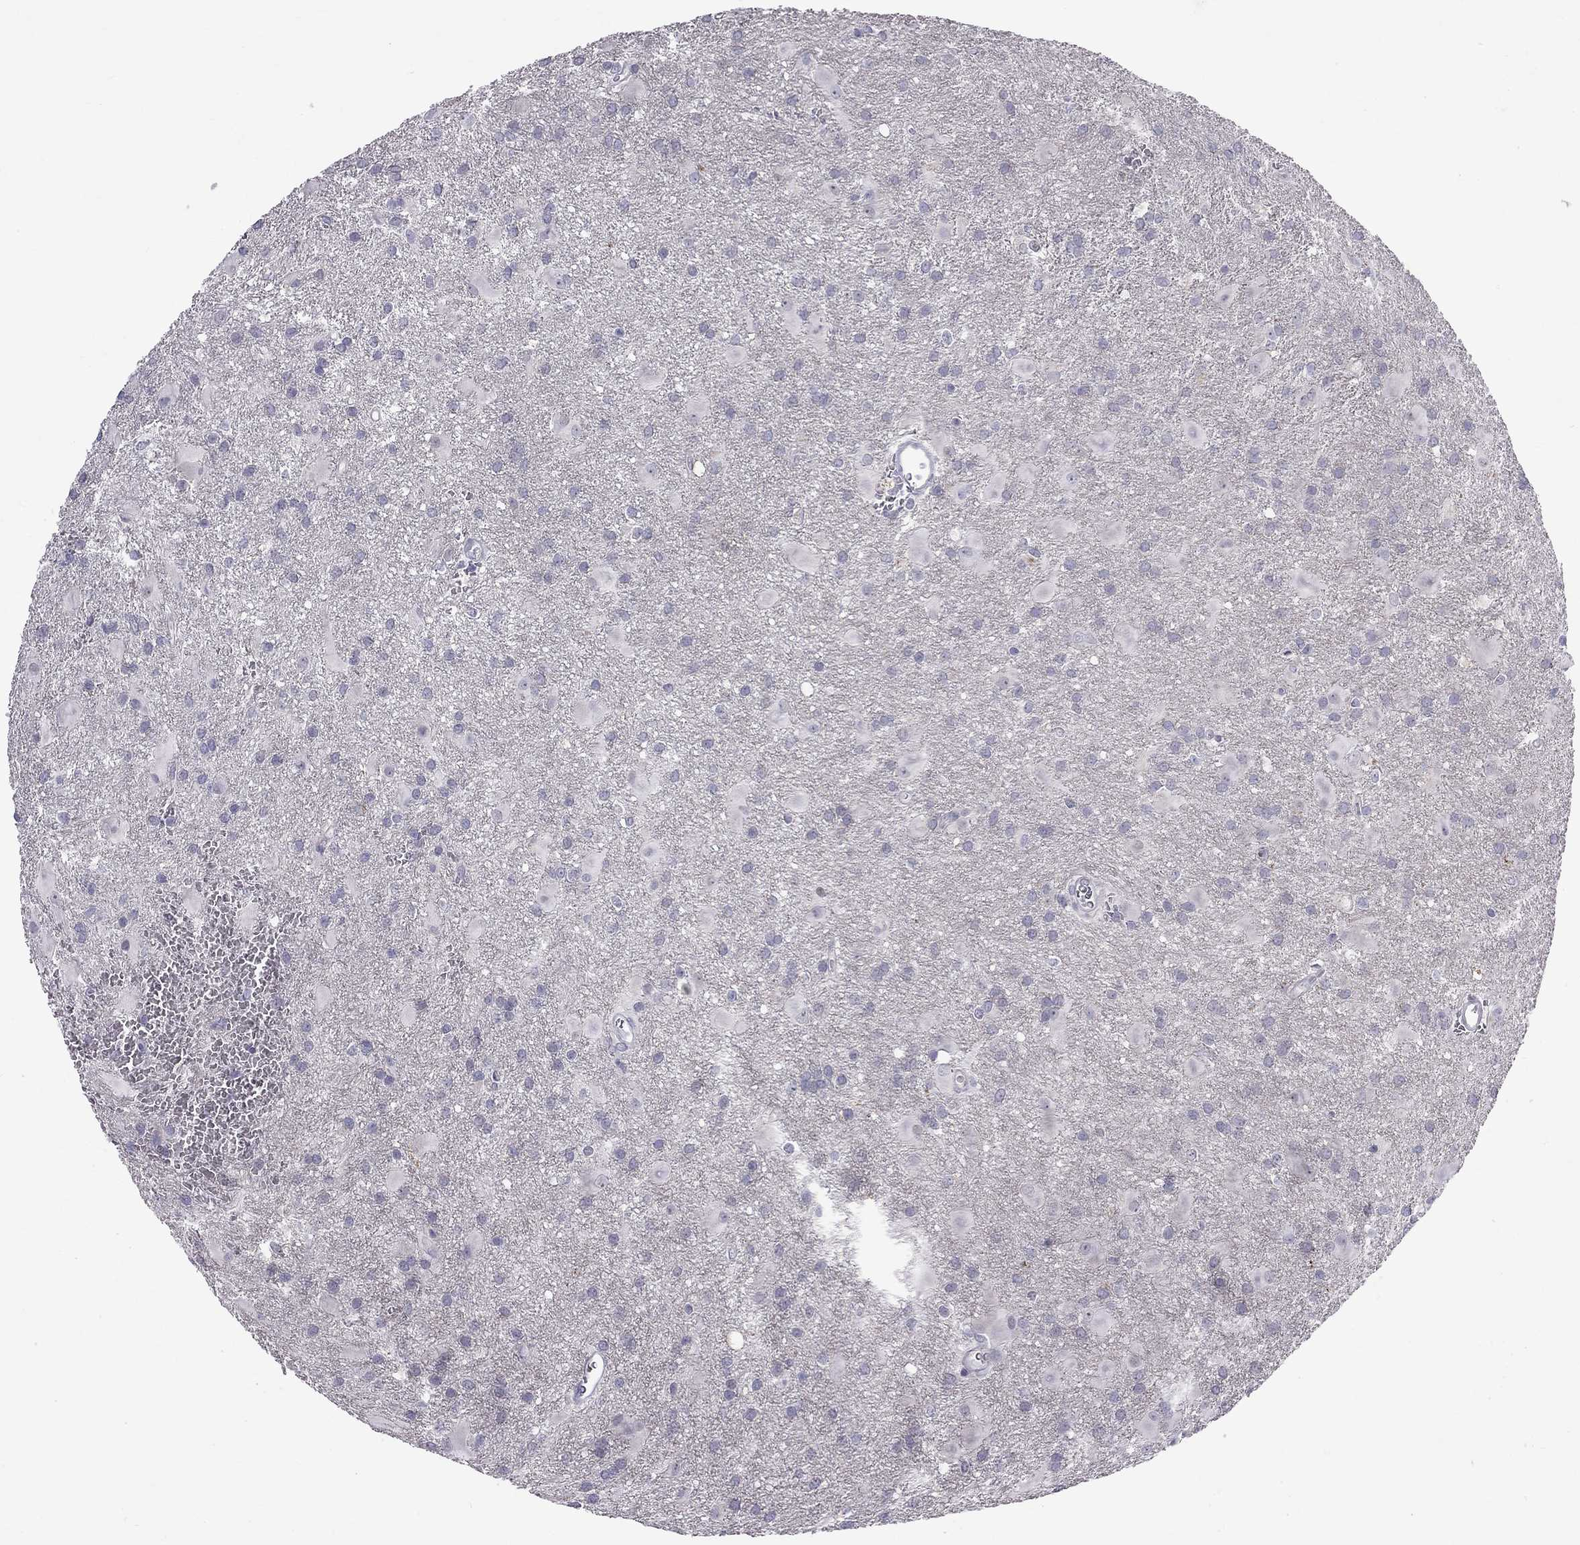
{"staining": {"intensity": "negative", "quantity": "none", "location": "none"}, "tissue": "glioma", "cell_type": "Tumor cells", "image_type": "cancer", "snomed": [{"axis": "morphology", "description": "Glioma, malignant, Low grade"}, {"axis": "topography", "description": "Brain"}], "caption": "Immunohistochemistry micrograph of neoplastic tissue: glioma stained with DAB reveals no significant protein positivity in tumor cells. Brightfield microscopy of immunohistochemistry (IHC) stained with DAB (3,3'-diaminobenzidine) (brown) and hematoxylin (blue), captured at high magnification.", "gene": "RTL9", "patient": {"sex": "male", "age": 58}}